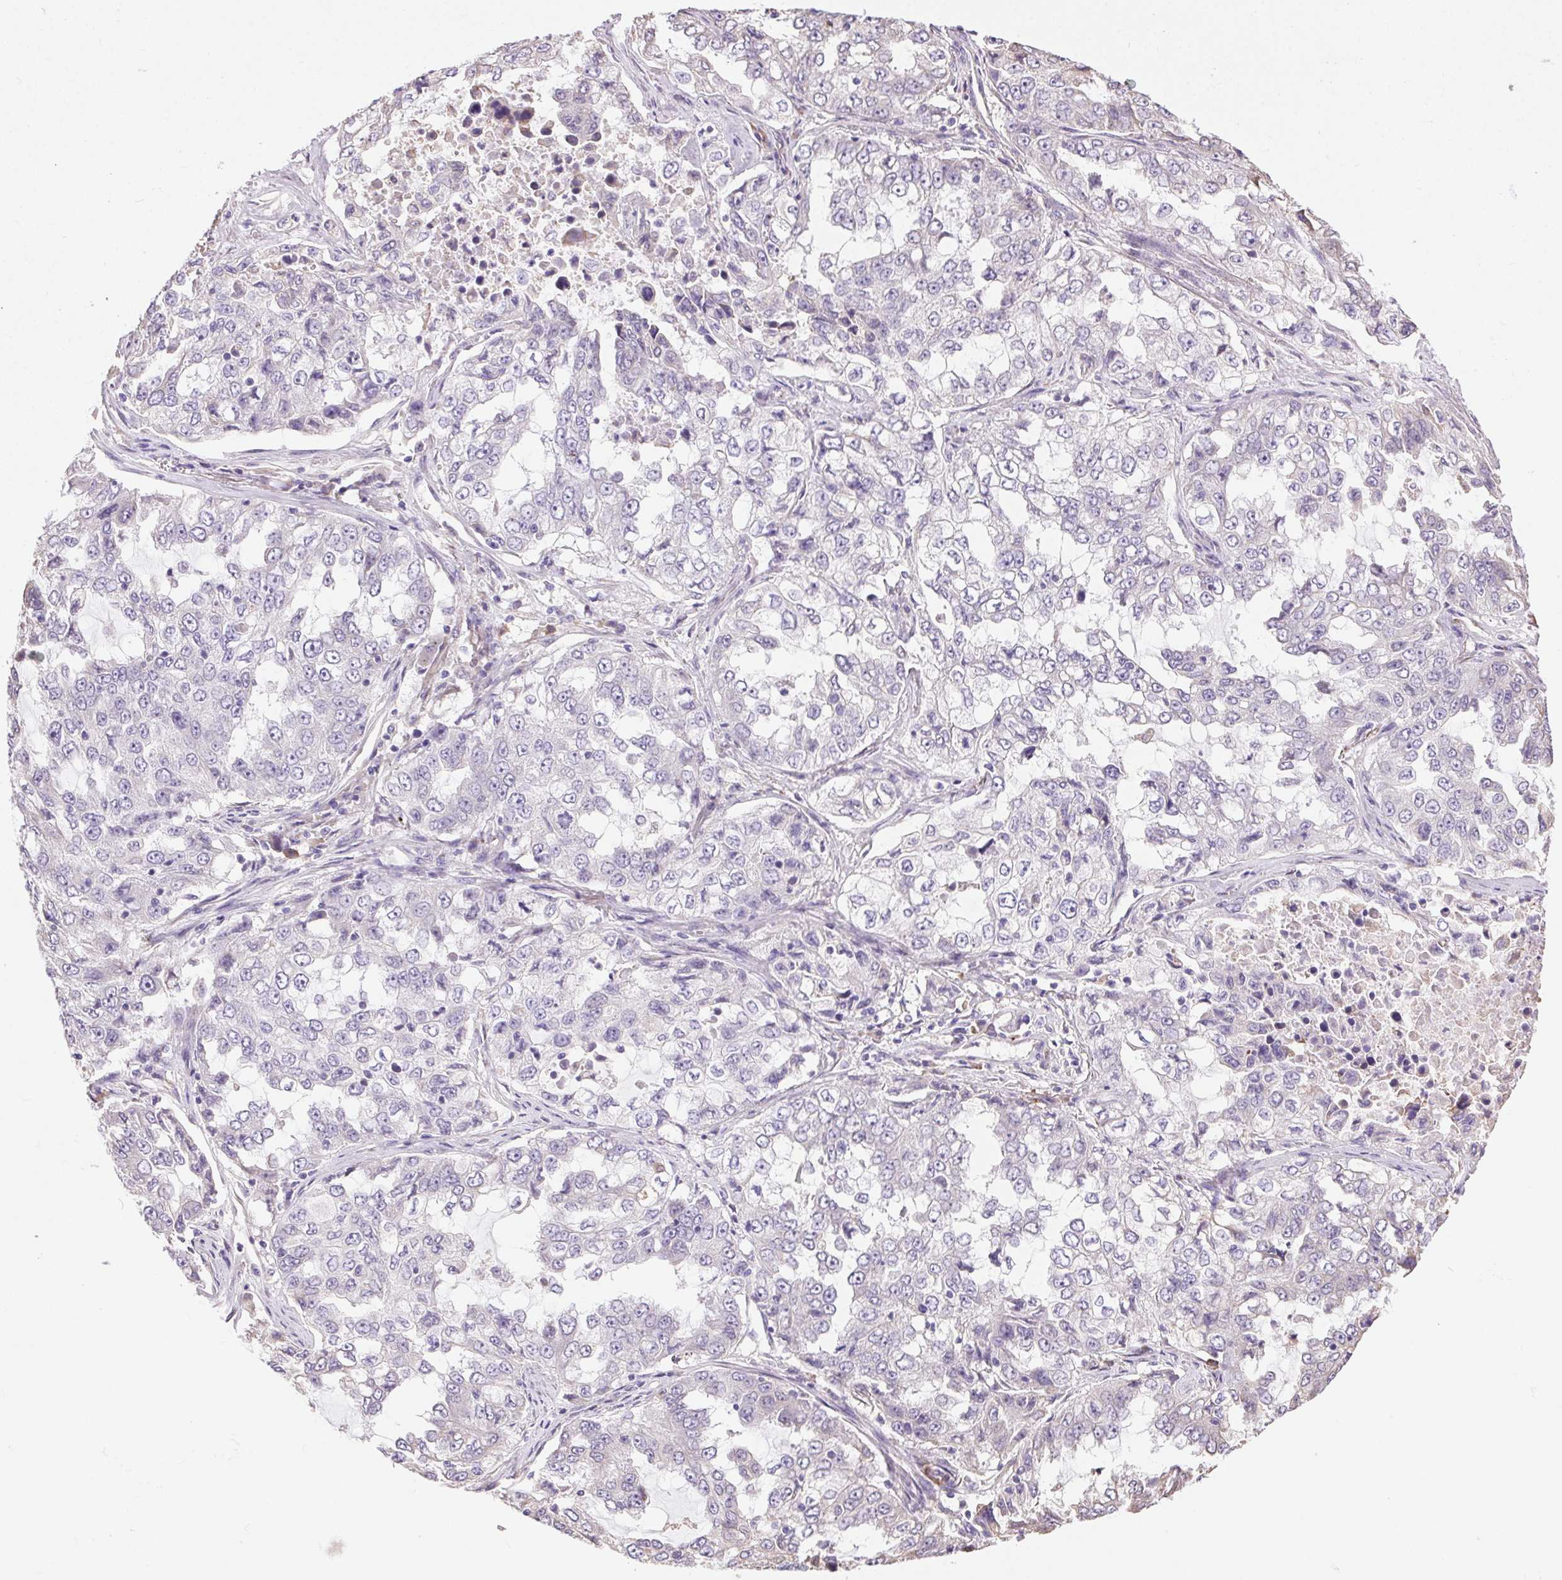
{"staining": {"intensity": "negative", "quantity": "none", "location": "none"}, "tissue": "lung cancer", "cell_type": "Tumor cells", "image_type": "cancer", "snomed": [{"axis": "morphology", "description": "Adenocarcinoma, NOS"}, {"axis": "topography", "description": "Lung"}], "caption": "Histopathology image shows no protein positivity in tumor cells of adenocarcinoma (lung) tissue. (DAB (3,3'-diaminobenzidine) IHC visualized using brightfield microscopy, high magnification).", "gene": "SNX31", "patient": {"sex": "female", "age": 61}}